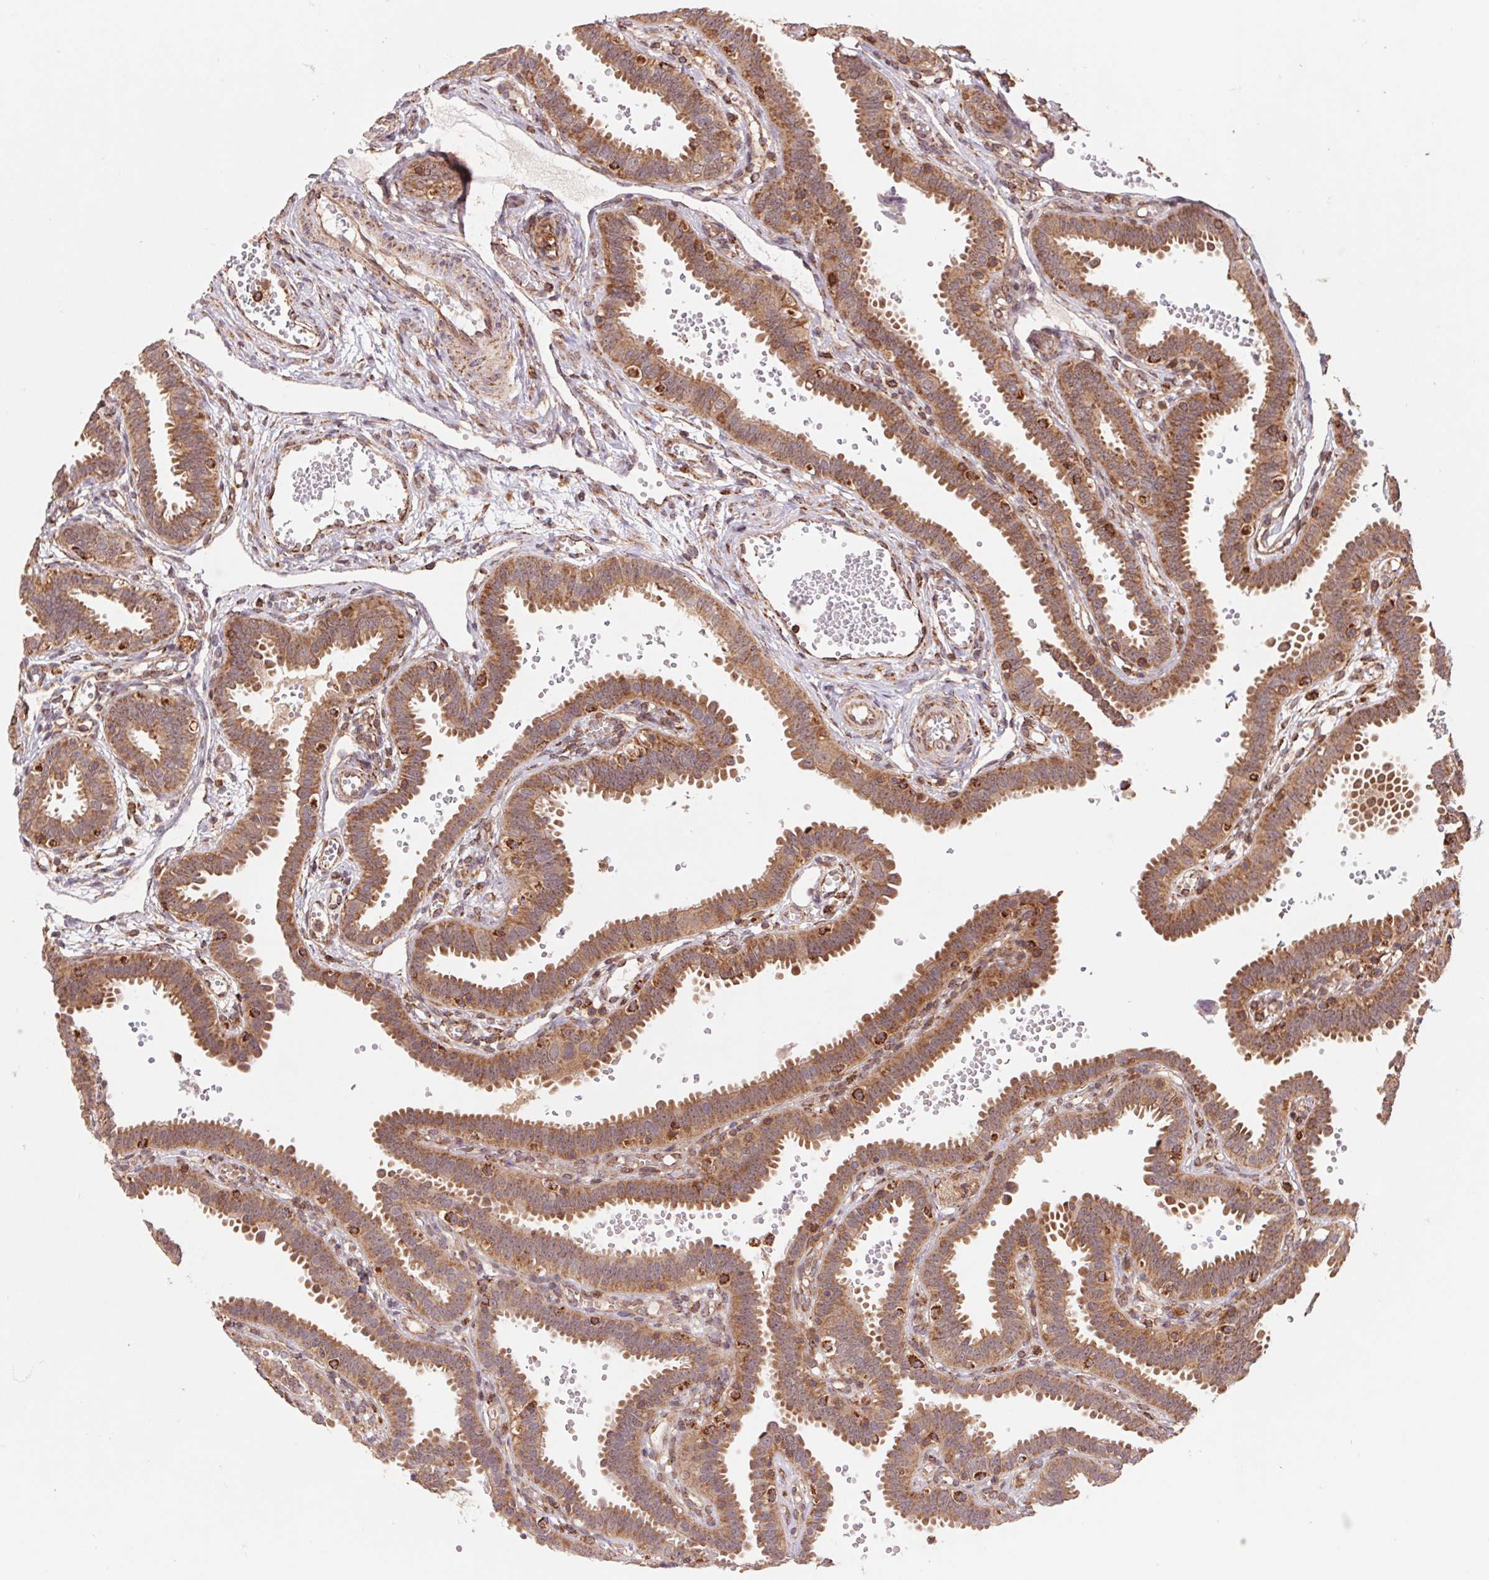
{"staining": {"intensity": "moderate", "quantity": ">75%", "location": "cytoplasmic/membranous"}, "tissue": "fallopian tube", "cell_type": "Glandular cells", "image_type": "normal", "snomed": [{"axis": "morphology", "description": "Normal tissue, NOS"}, {"axis": "topography", "description": "Fallopian tube"}], "caption": "Protein staining demonstrates moderate cytoplasmic/membranous staining in about >75% of glandular cells in unremarkable fallopian tube.", "gene": "URM1", "patient": {"sex": "female", "age": 37}}